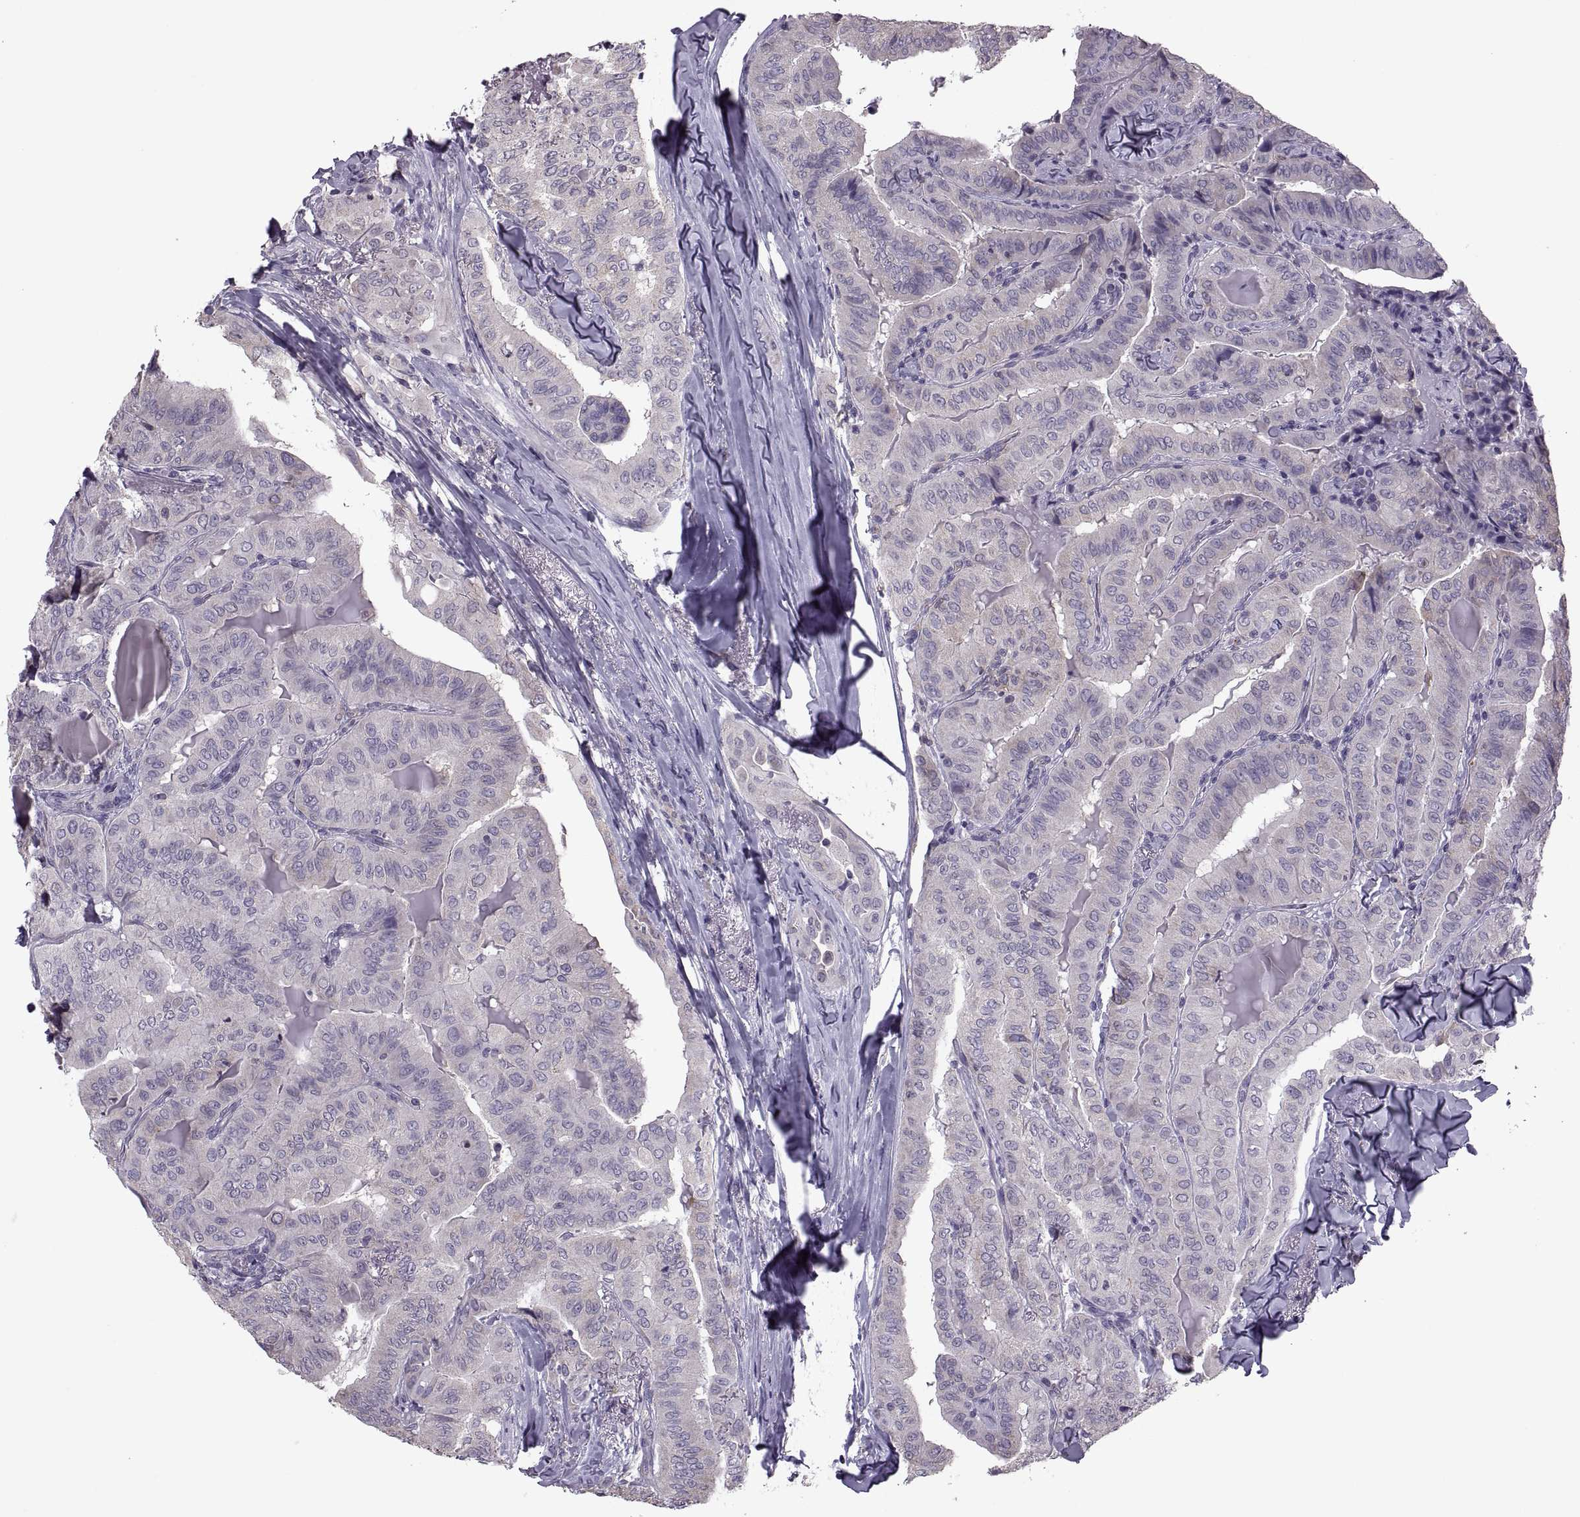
{"staining": {"intensity": "negative", "quantity": "none", "location": "none"}, "tissue": "thyroid cancer", "cell_type": "Tumor cells", "image_type": "cancer", "snomed": [{"axis": "morphology", "description": "Papillary adenocarcinoma, NOS"}, {"axis": "topography", "description": "Thyroid gland"}], "caption": "Tumor cells show no significant protein expression in papillary adenocarcinoma (thyroid). Nuclei are stained in blue.", "gene": "PABPC1", "patient": {"sex": "female", "age": 68}}